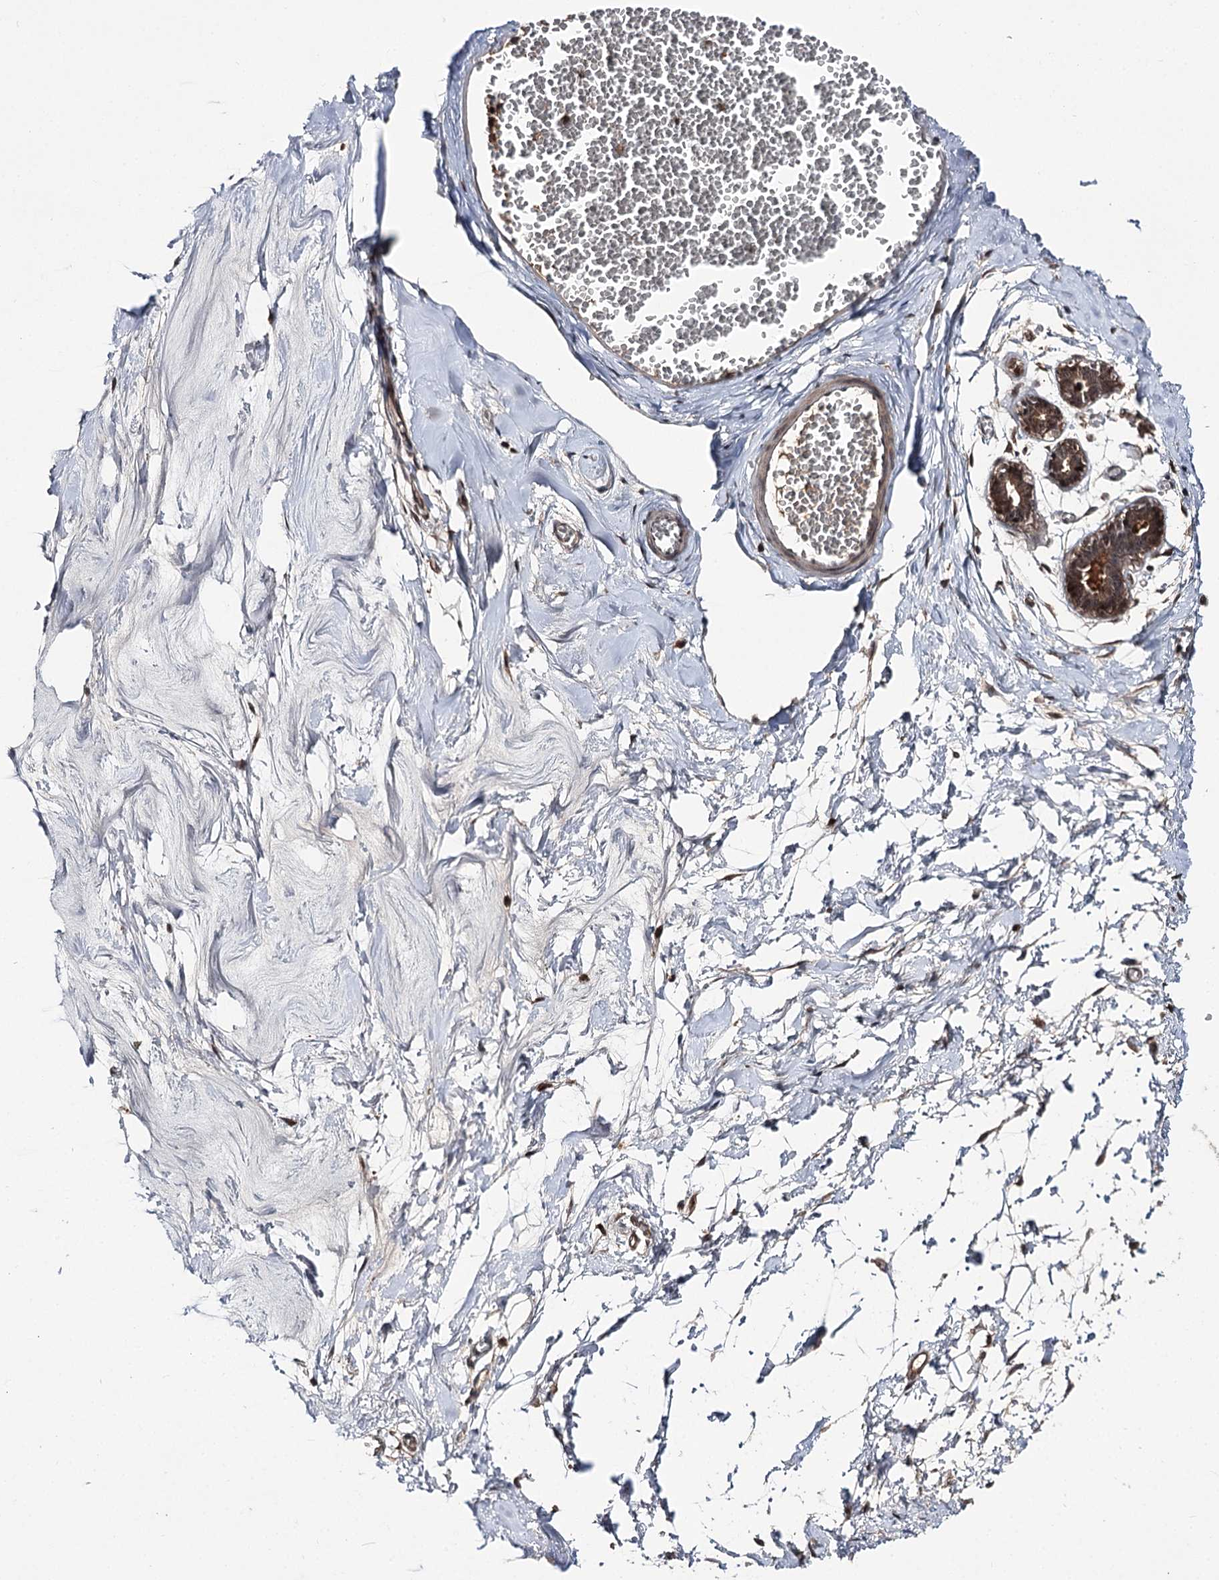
{"staining": {"intensity": "moderate", "quantity": "25%-75%", "location": "cytoplasmic/membranous,nuclear"}, "tissue": "breast", "cell_type": "Adipocytes", "image_type": "normal", "snomed": [{"axis": "morphology", "description": "Normal tissue, NOS"}, {"axis": "topography", "description": "Breast"}], "caption": "Breast stained for a protein (brown) exhibits moderate cytoplasmic/membranous,nuclear positive positivity in about 25%-75% of adipocytes.", "gene": "FAM53B", "patient": {"sex": "female", "age": 27}}